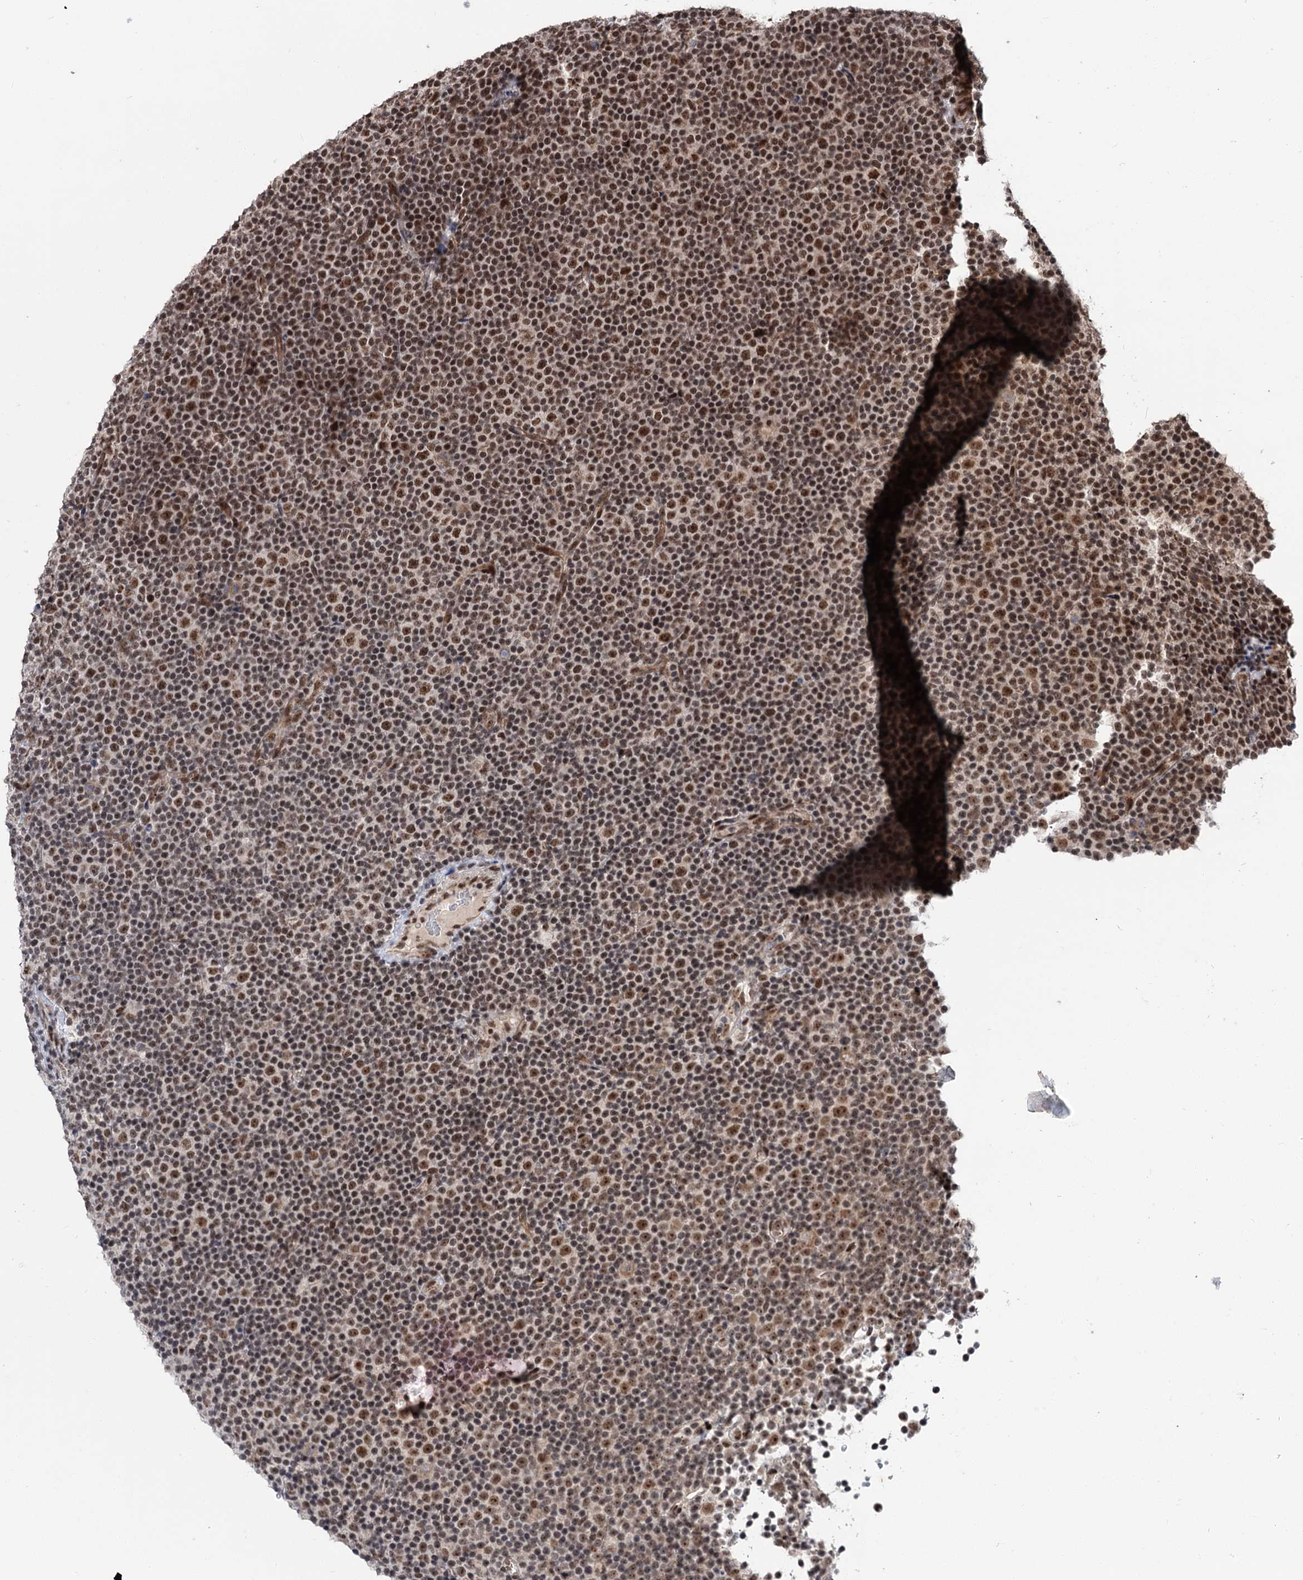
{"staining": {"intensity": "moderate", "quantity": ">75%", "location": "nuclear"}, "tissue": "lymphoma", "cell_type": "Tumor cells", "image_type": "cancer", "snomed": [{"axis": "morphology", "description": "Malignant lymphoma, non-Hodgkin's type, Low grade"}, {"axis": "topography", "description": "Lymph node"}], "caption": "About >75% of tumor cells in lymphoma display moderate nuclear protein expression as visualized by brown immunohistochemical staining.", "gene": "MAML1", "patient": {"sex": "female", "age": 67}}